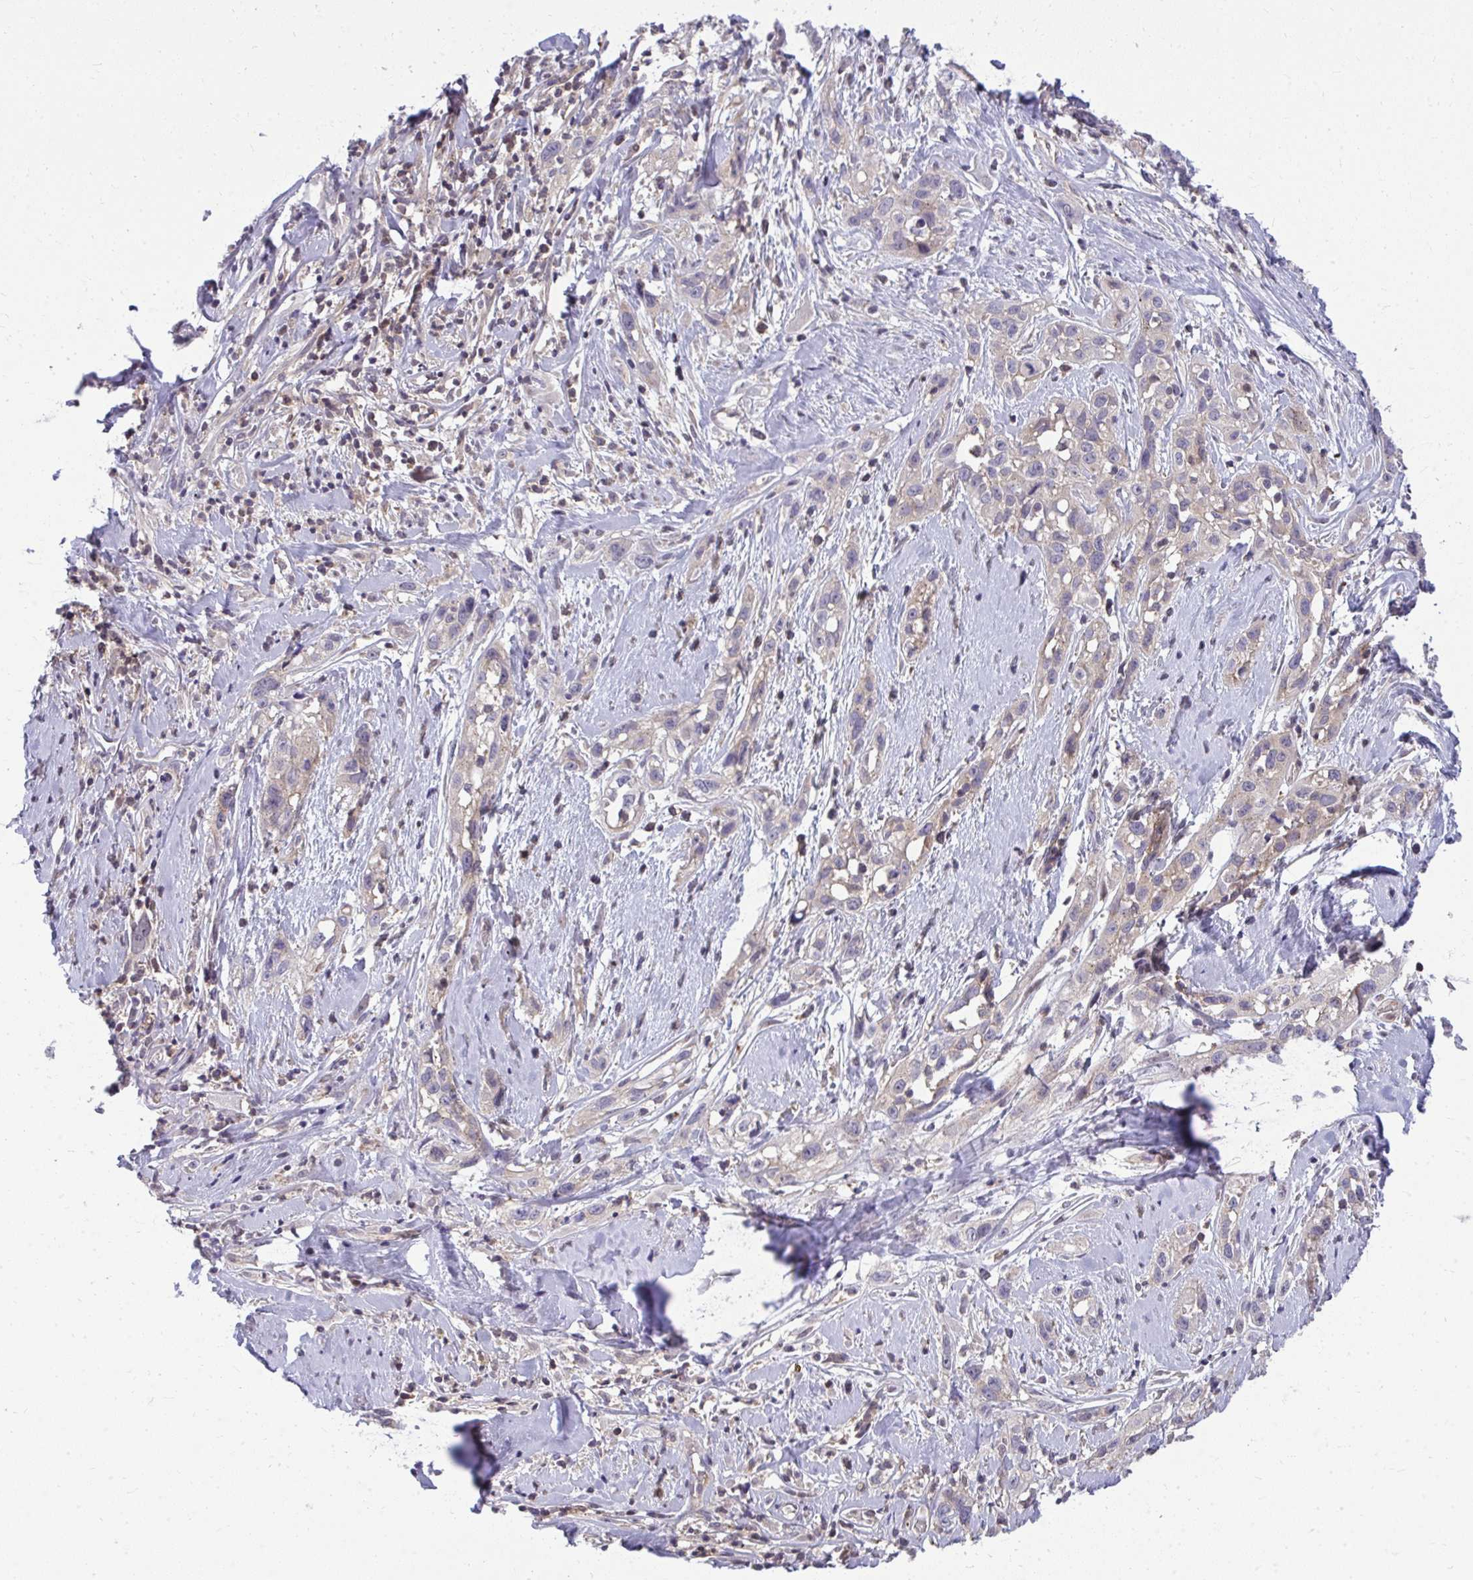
{"staining": {"intensity": "negative", "quantity": "none", "location": "none"}, "tissue": "skin cancer", "cell_type": "Tumor cells", "image_type": "cancer", "snomed": [{"axis": "morphology", "description": "Squamous cell carcinoma, NOS"}, {"axis": "topography", "description": "Skin"}], "caption": "This is a image of IHC staining of skin cancer (squamous cell carcinoma), which shows no positivity in tumor cells.", "gene": "HDHD2", "patient": {"sex": "male", "age": 82}}